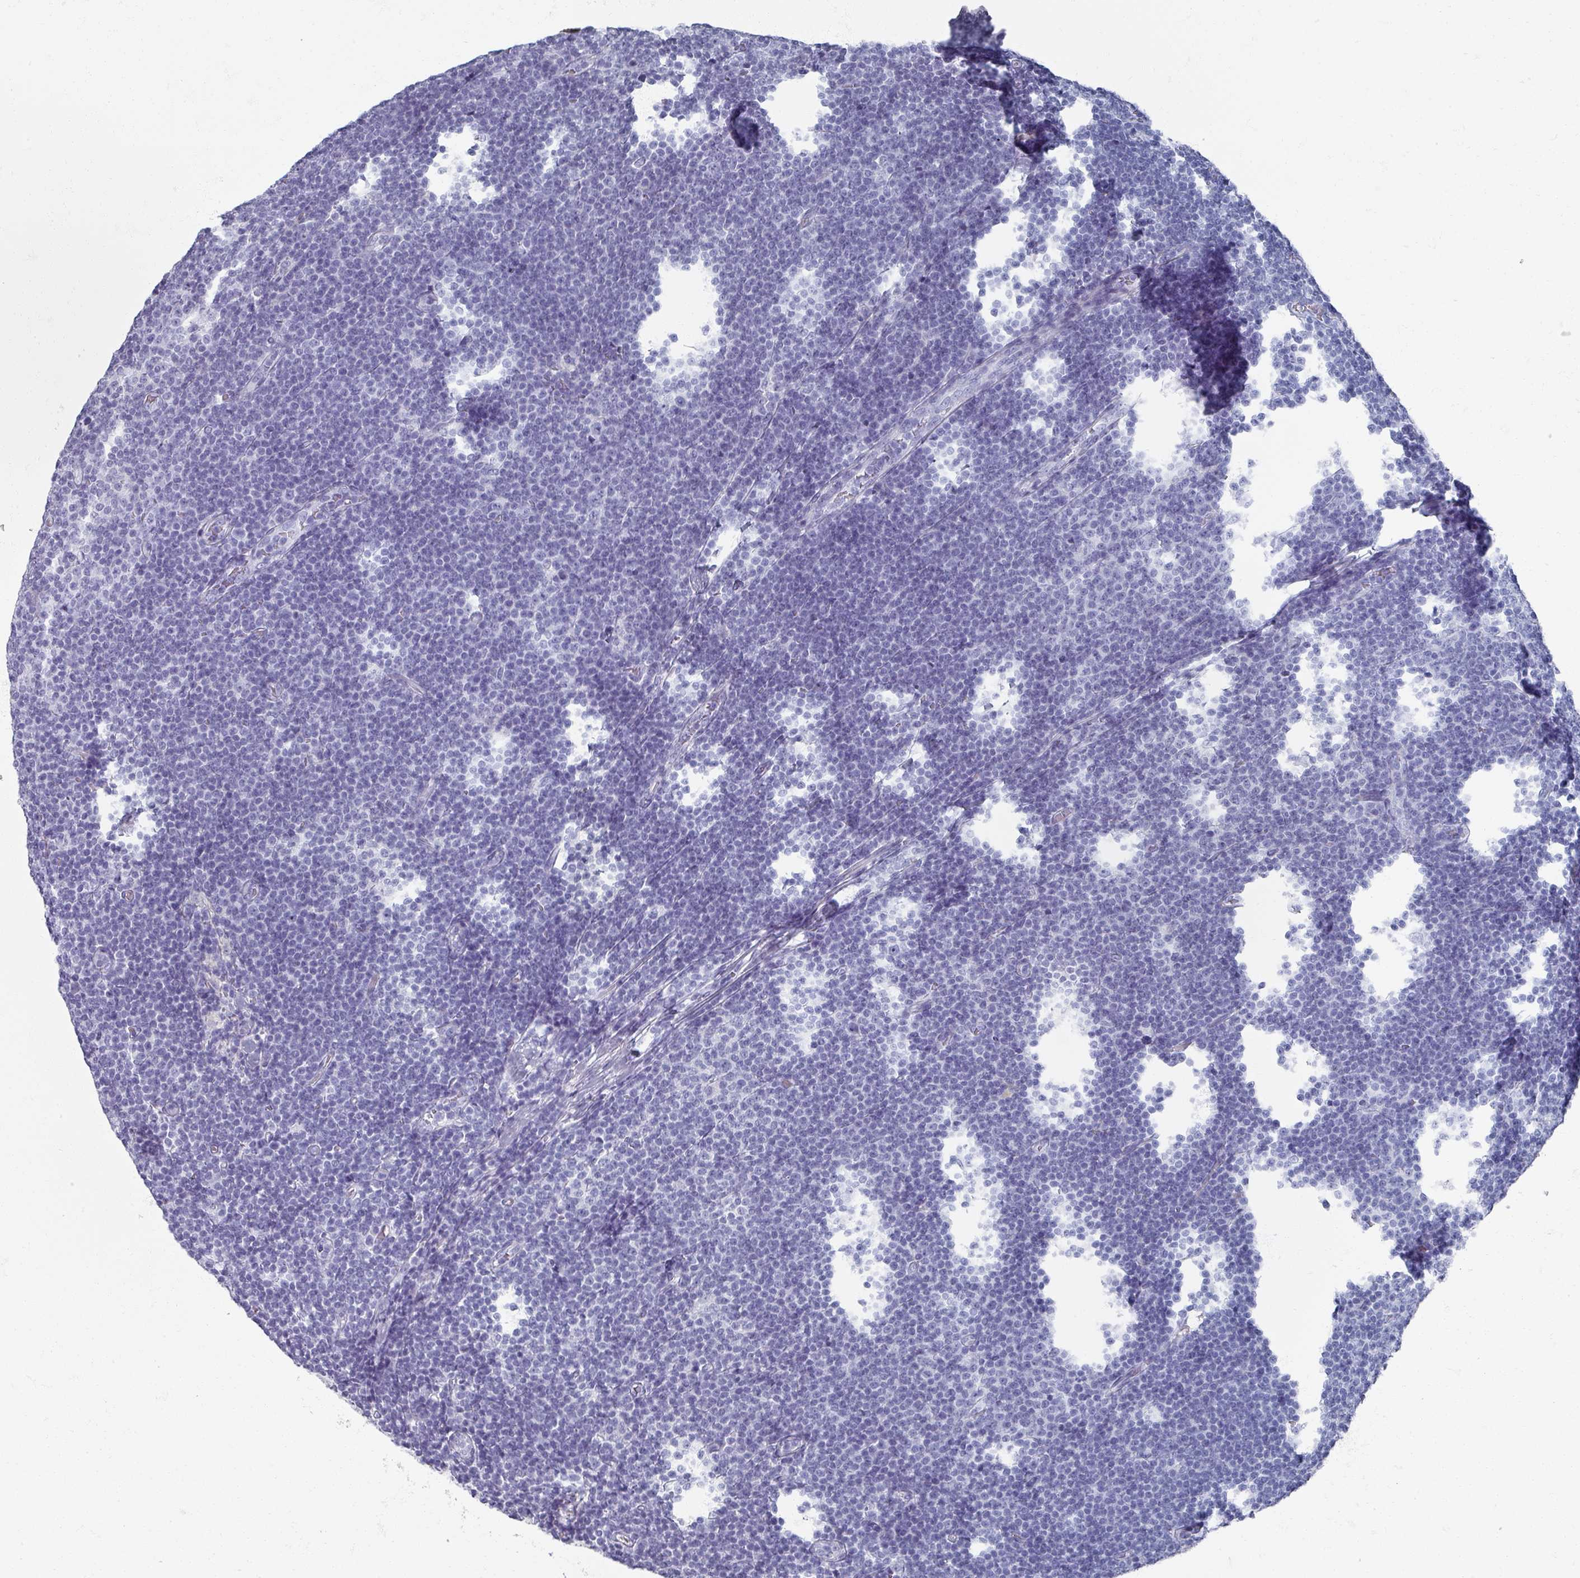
{"staining": {"intensity": "negative", "quantity": "none", "location": "none"}, "tissue": "lymphoma", "cell_type": "Tumor cells", "image_type": "cancer", "snomed": [{"axis": "morphology", "description": "Malignant lymphoma, non-Hodgkin's type, Low grade"}, {"axis": "topography", "description": "Lymph node"}], "caption": "This is an IHC histopathology image of human lymphoma. There is no expression in tumor cells.", "gene": "OMG", "patient": {"sex": "male", "age": 48}}